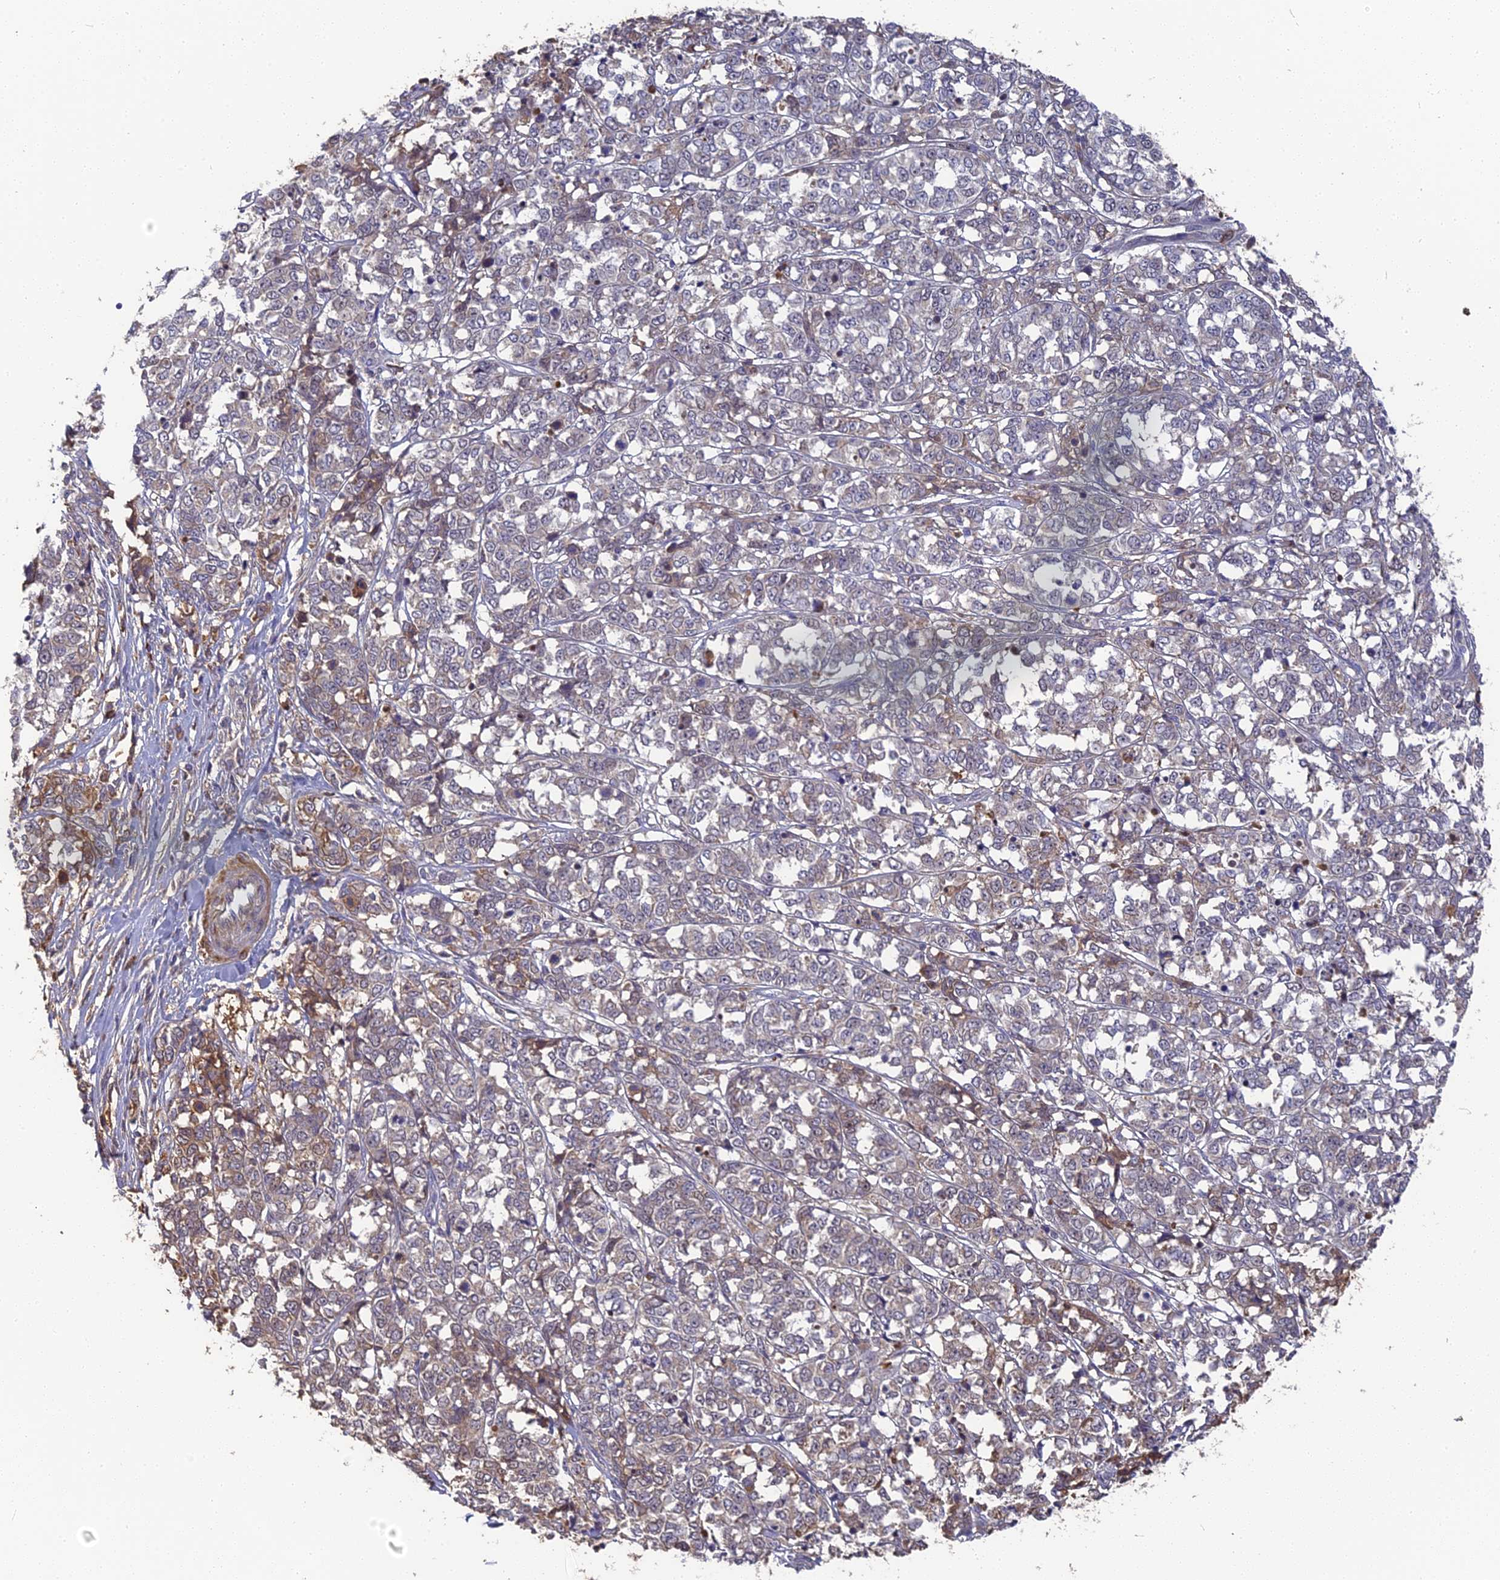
{"staining": {"intensity": "negative", "quantity": "none", "location": "none"}, "tissue": "melanoma", "cell_type": "Tumor cells", "image_type": "cancer", "snomed": [{"axis": "morphology", "description": "Malignant melanoma, NOS"}, {"axis": "topography", "description": "Skin"}], "caption": "Immunohistochemical staining of human malignant melanoma reveals no significant staining in tumor cells.", "gene": "ERMAP", "patient": {"sex": "female", "age": 72}}